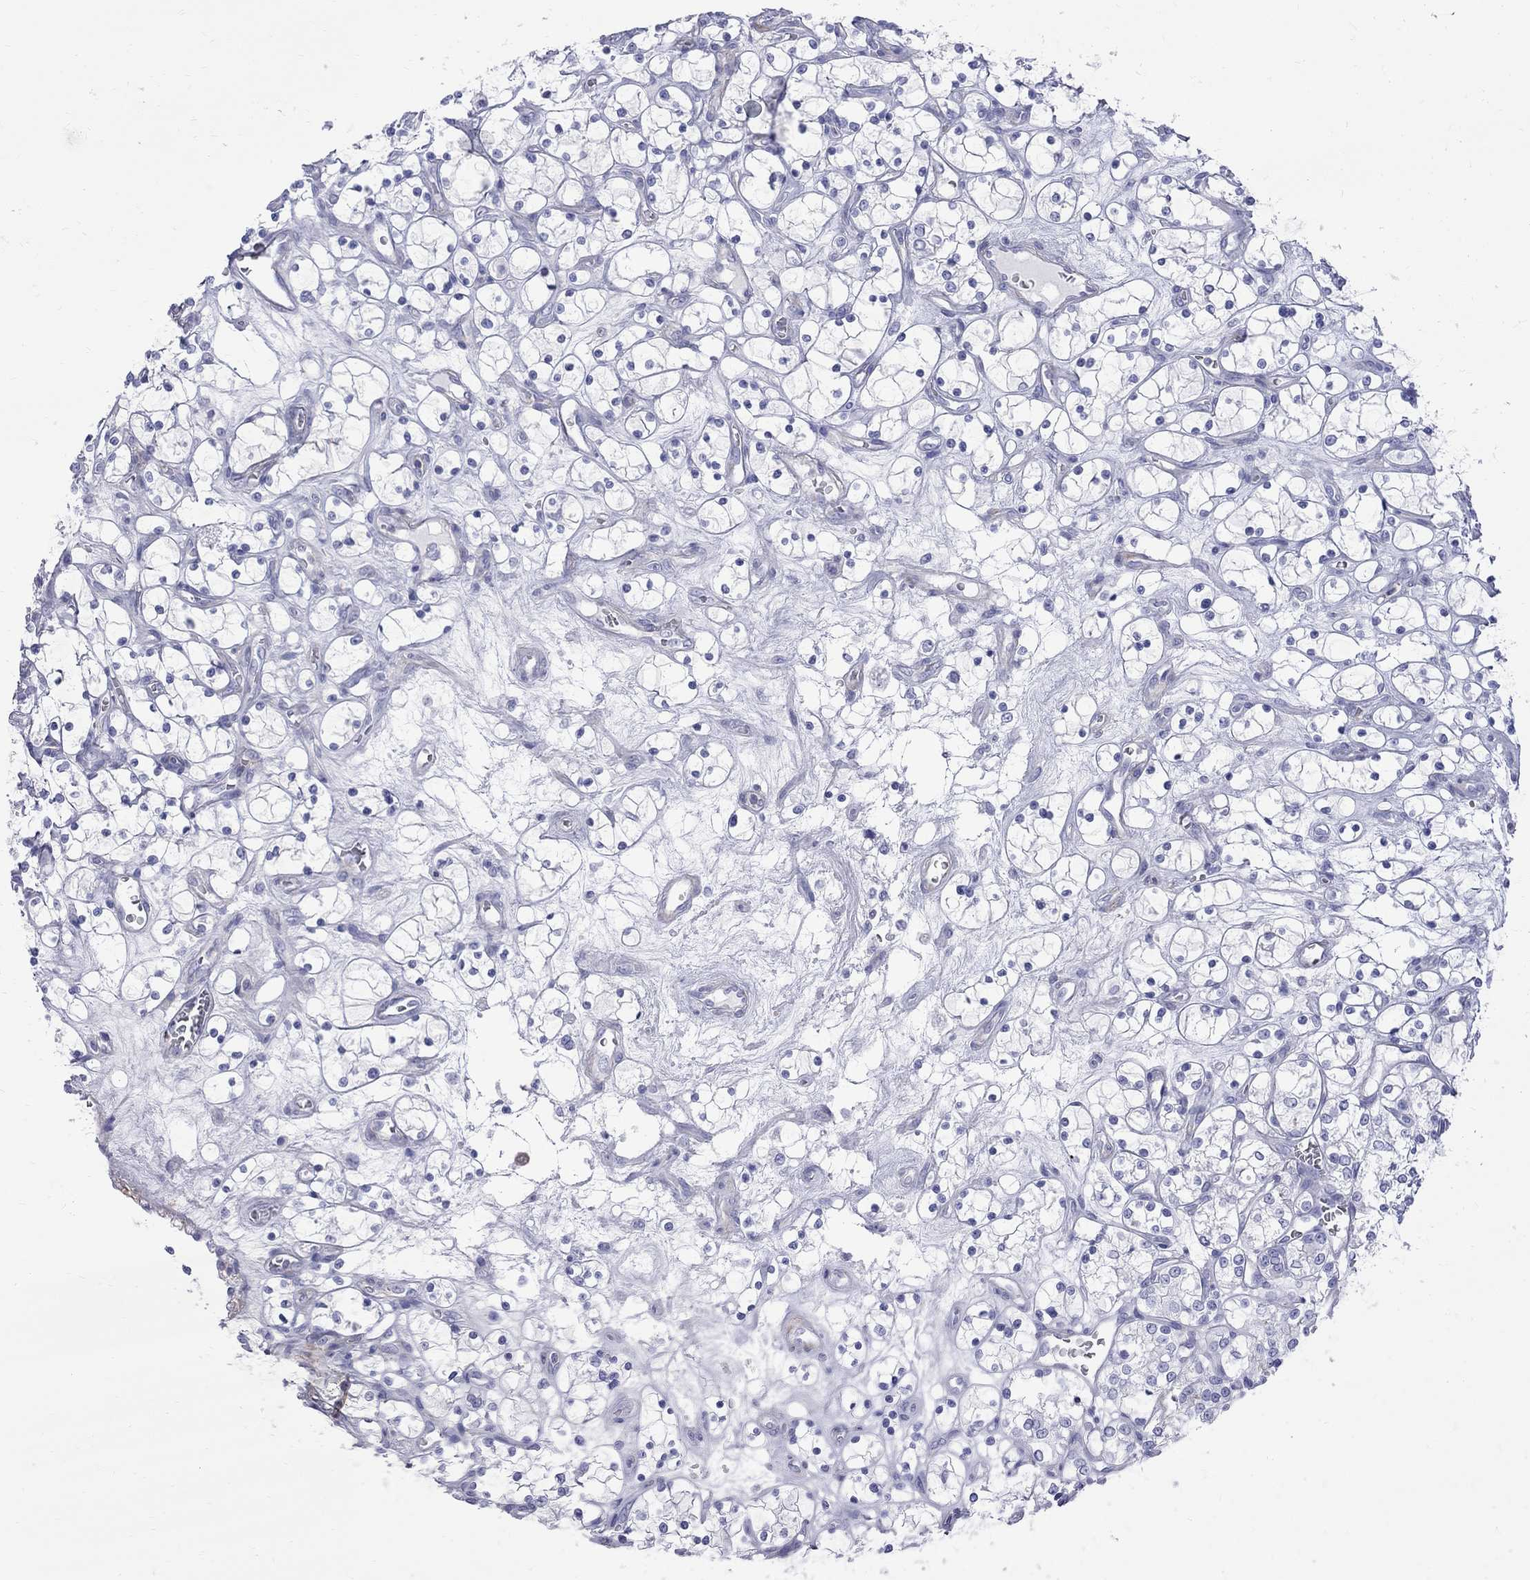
{"staining": {"intensity": "negative", "quantity": "none", "location": "none"}, "tissue": "renal cancer", "cell_type": "Tumor cells", "image_type": "cancer", "snomed": [{"axis": "morphology", "description": "Adenocarcinoma, NOS"}, {"axis": "topography", "description": "Kidney"}], "caption": "DAB immunohistochemical staining of human adenocarcinoma (renal) demonstrates no significant positivity in tumor cells.", "gene": "S100A3", "patient": {"sex": "female", "age": 69}}